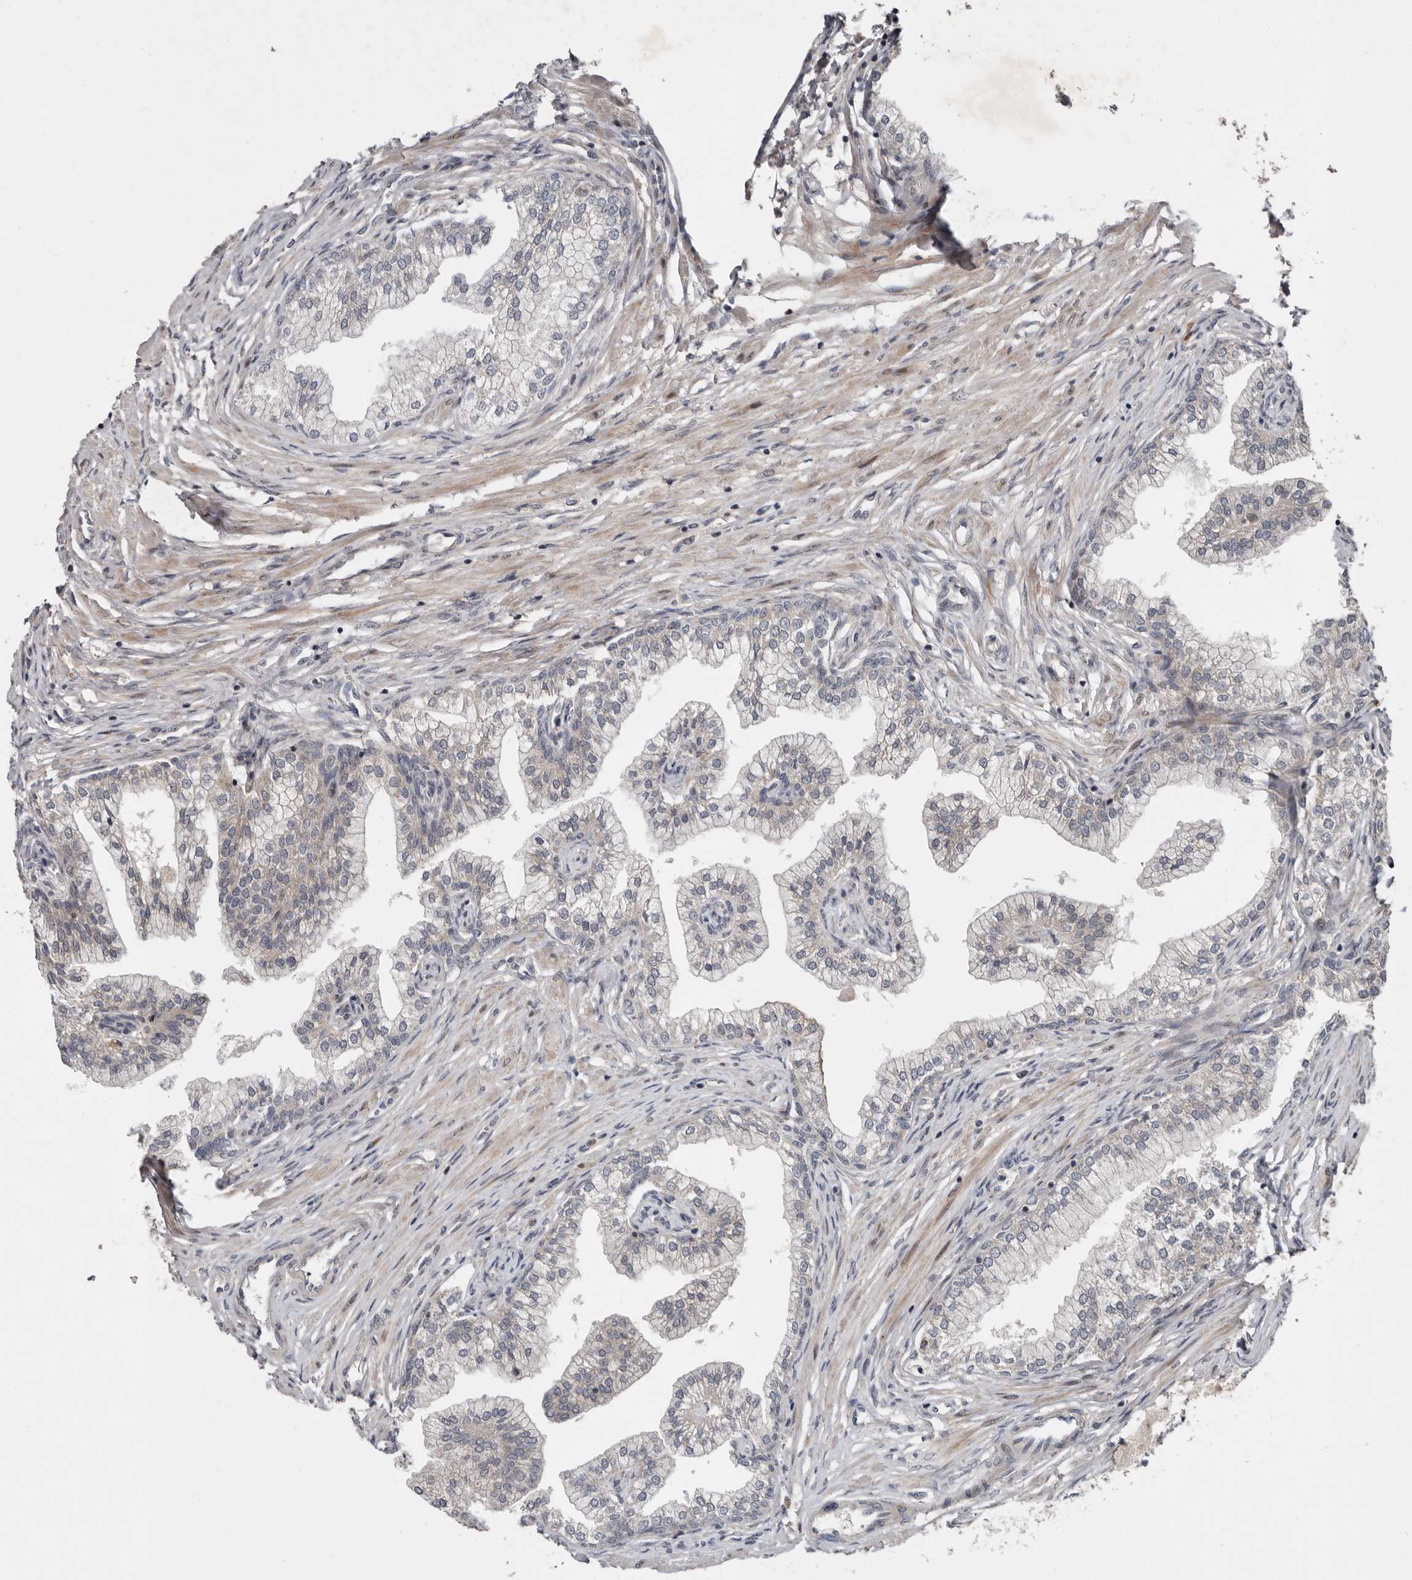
{"staining": {"intensity": "weak", "quantity": "25%-75%", "location": "cytoplasmic/membranous"}, "tissue": "prostate", "cell_type": "Glandular cells", "image_type": "normal", "snomed": [{"axis": "morphology", "description": "Normal tissue, NOS"}, {"axis": "morphology", "description": "Urothelial carcinoma, Low grade"}, {"axis": "topography", "description": "Urinary bladder"}, {"axis": "topography", "description": "Prostate"}], "caption": "The photomicrograph demonstrates staining of normal prostate, revealing weak cytoplasmic/membranous protein expression (brown color) within glandular cells. (Brightfield microscopy of DAB IHC at high magnification).", "gene": "CHML", "patient": {"sex": "male", "age": 60}}